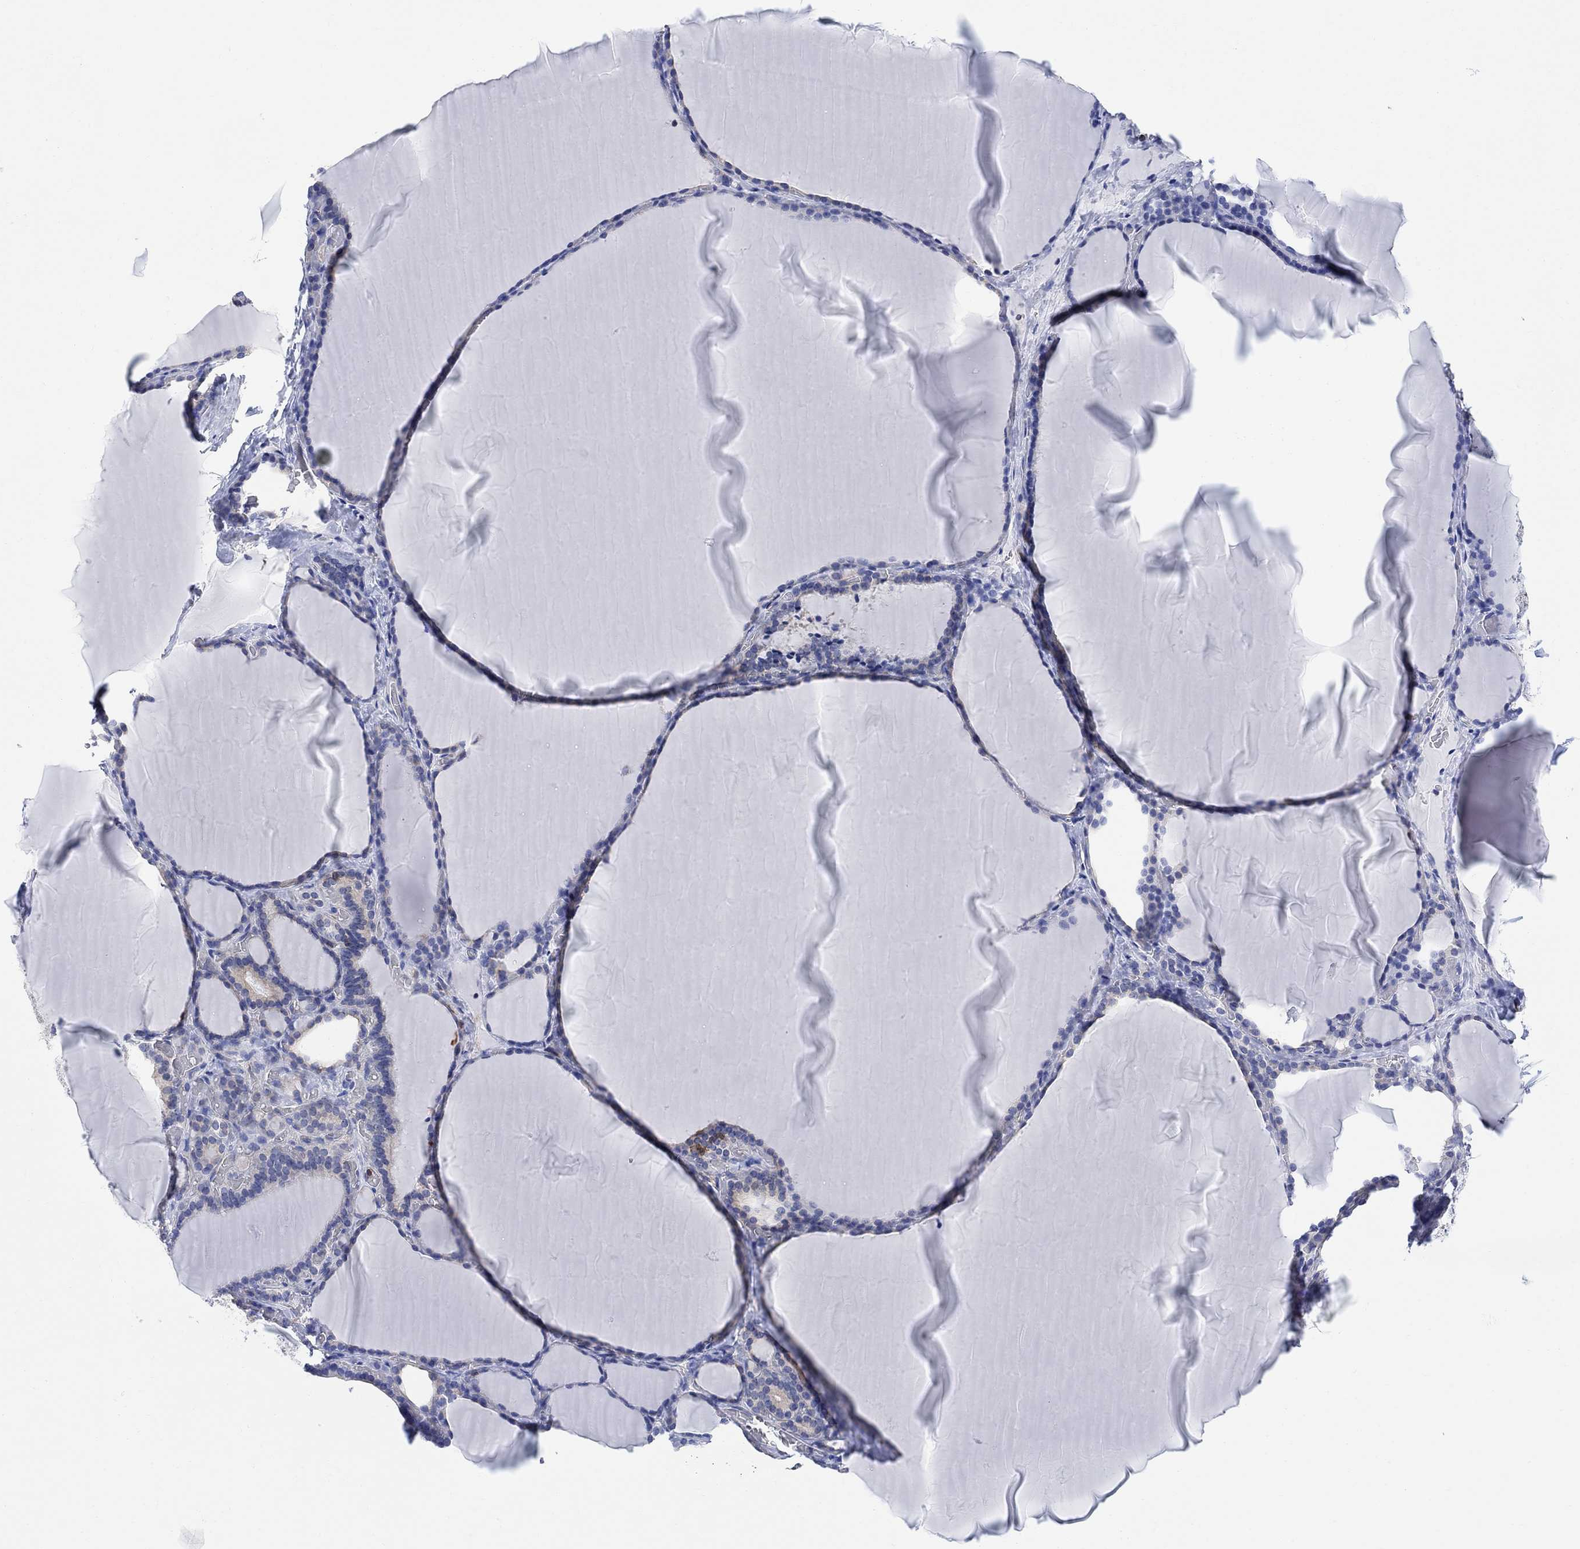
{"staining": {"intensity": "negative", "quantity": "none", "location": "none"}, "tissue": "thyroid gland", "cell_type": "Glandular cells", "image_type": "normal", "snomed": [{"axis": "morphology", "description": "Normal tissue, NOS"}, {"axis": "morphology", "description": "Hyperplasia, NOS"}, {"axis": "topography", "description": "Thyroid gland"}], "caption": "The image exhibits no significant staining in glandular cells of thyroid gland. (Stains: DAB immunohistochemistry (IHC) with hematoxylin counter stain, Microscopy: brightfield microscopy at high magnification).", "gene": "GBP5", "patient": {"sex": "female", "age": 27}}